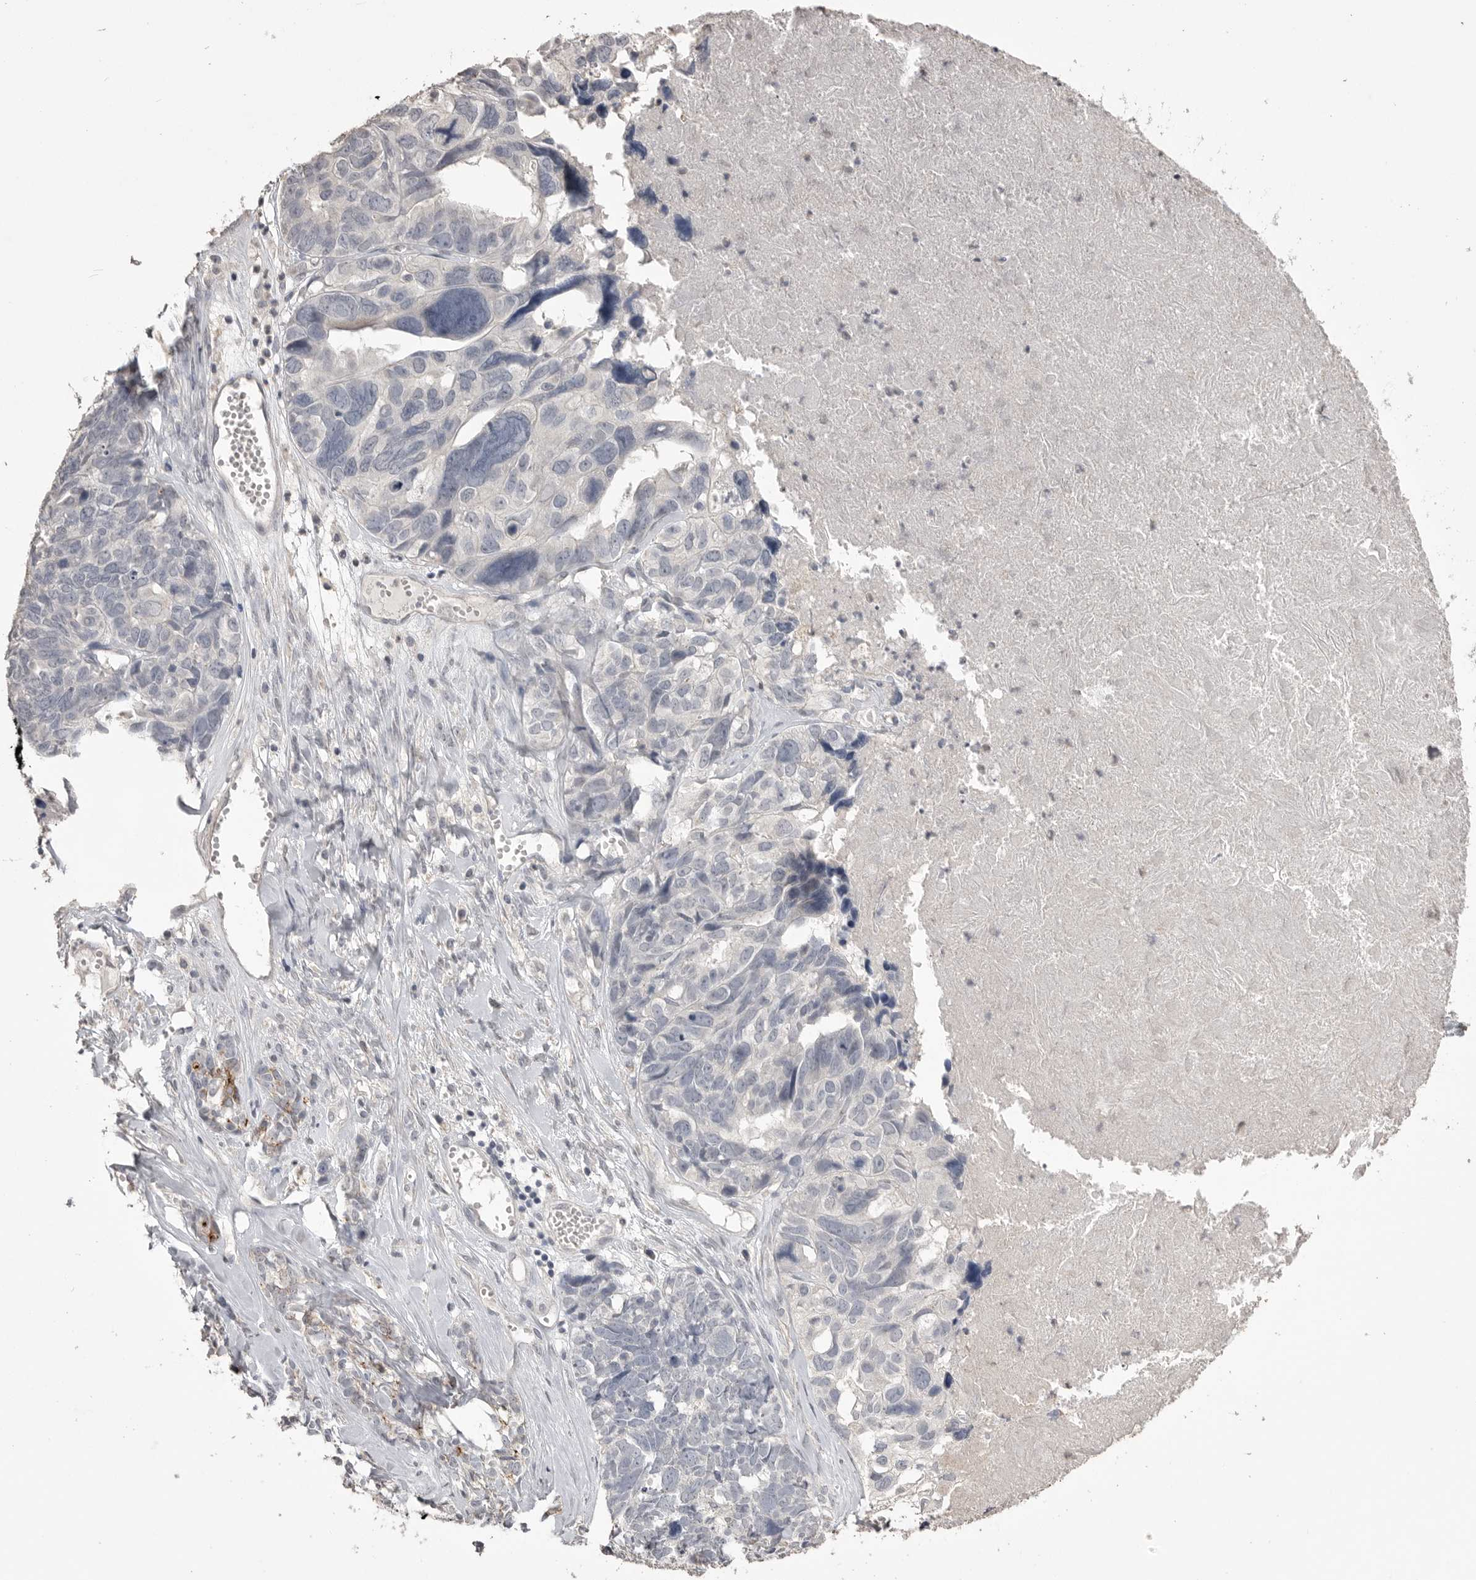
{"staining": {"intensity": "negative", "quantity": "none", "location": "none"}, "tissue": "ovarian cancer", "cell_type": "Tumor cells", "image_type": "cancer", "snomed": [{"axis": "morphology", "description": "Cystadenocarcinoma, serous, NOS"}, {"axis": "topography", "description": "Ovary"}], "caption": "DAB immunohistochemical staining of serous cystadenocarcinoma (ovarian) reveals no significant positivity in tumor cells. (DAB (3,3'-diaminobenzidine) immunohistochemistry with hematoxylin counter stain).", "gene": "MMP7", "patient": {"sex": "female", "age": 79}}